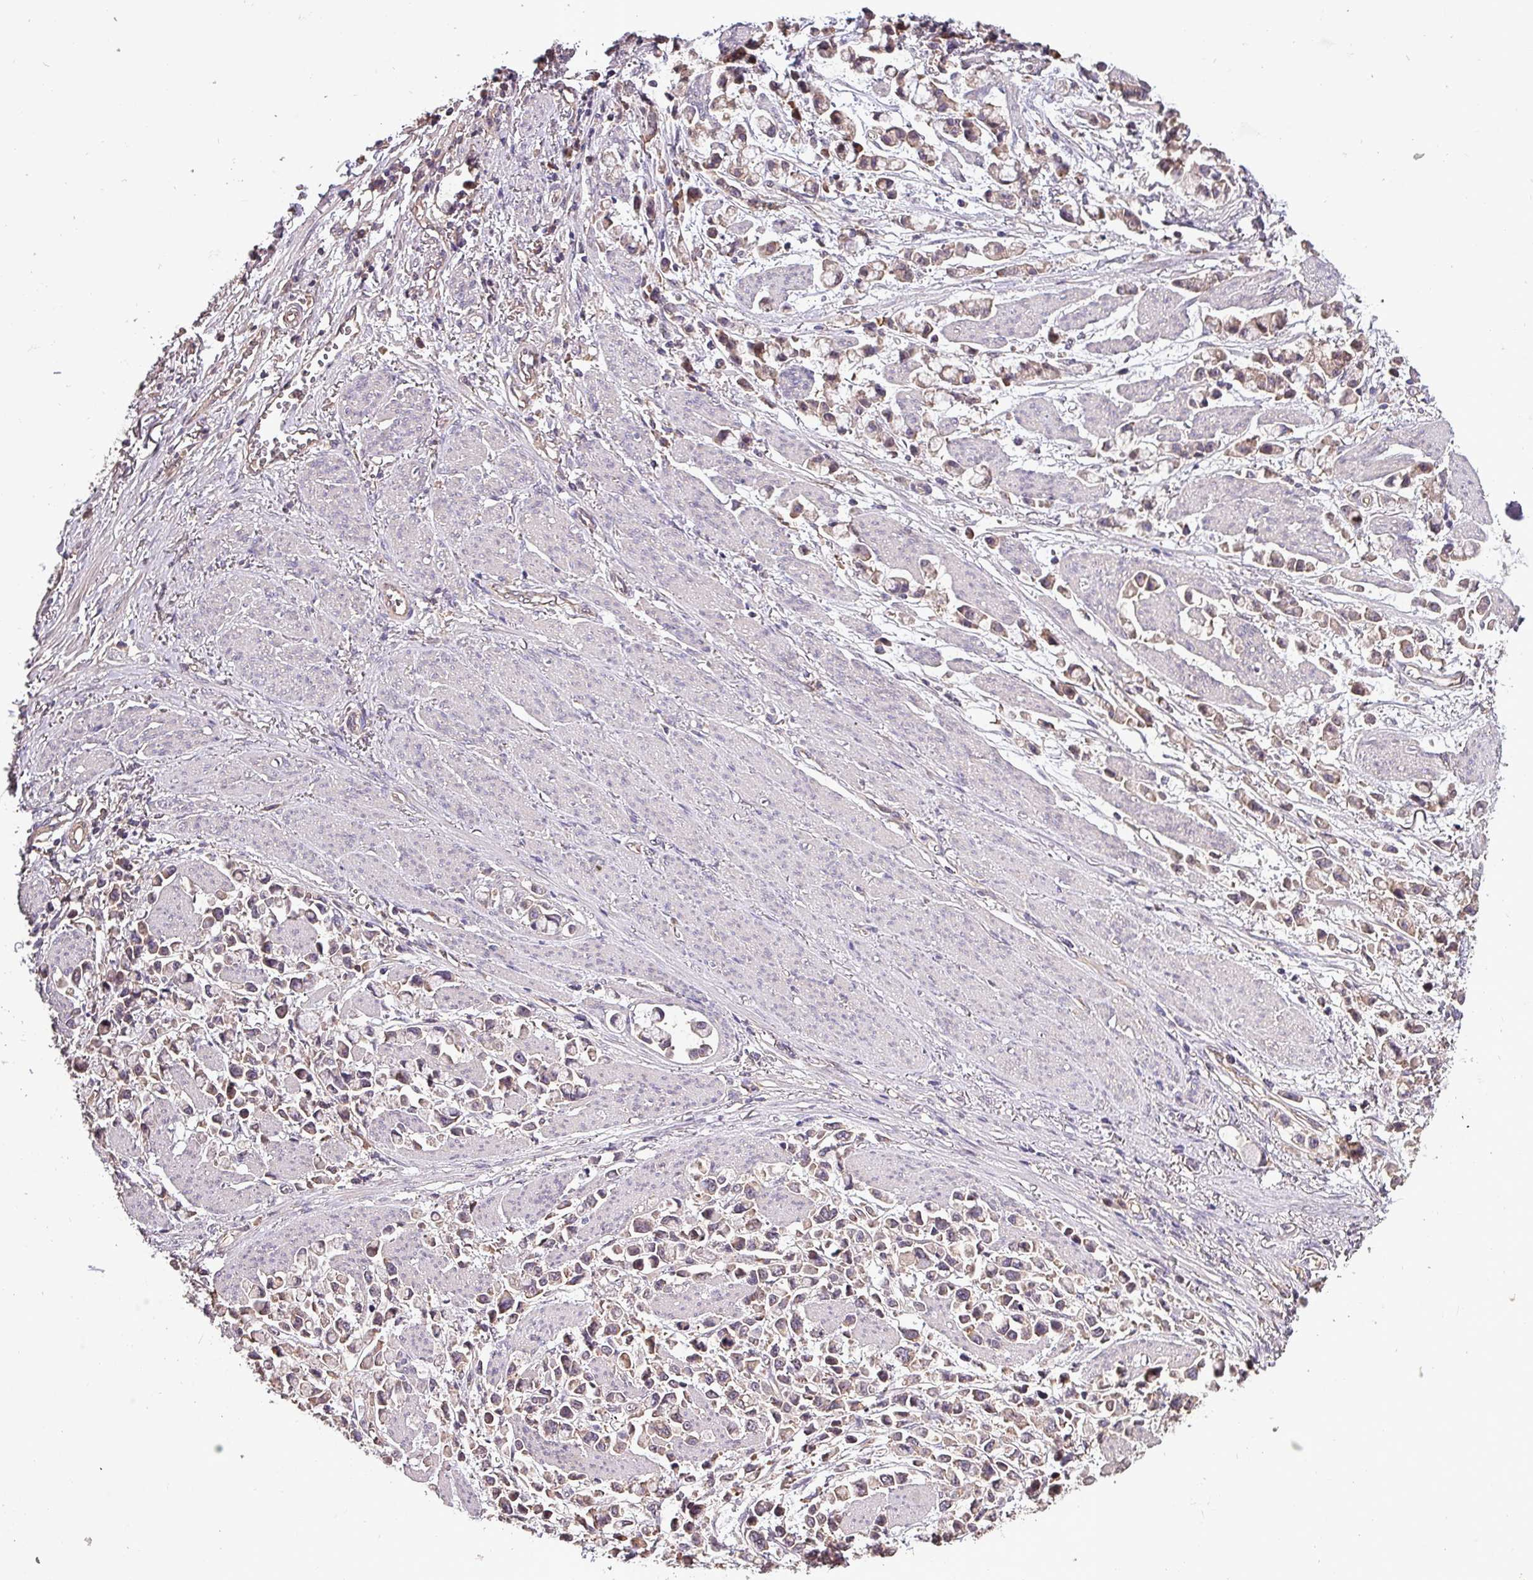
{"staining": {"intensity": "weak", "quantity": ">75%", "location": "cytoplasmic/membranous"}, "tissue": "stomach cancer", "cell_type": "Tumor cells", "image_type": "cancer", "snomed": [{"axis": "morphology", "description": "Adenocarcinoma, NOS"}, {"axis": "topography", "description": "Stomach"}], "caption": "High-power microscopy captured an immunohistochemistry photomicrograph of stomach cancer, revealing weak cytoplasmic/membranous staining in approximately >75% of tumor cells.", "gene": "PAFAH1B2", "patient": {"sex": "female", "age": 81}}